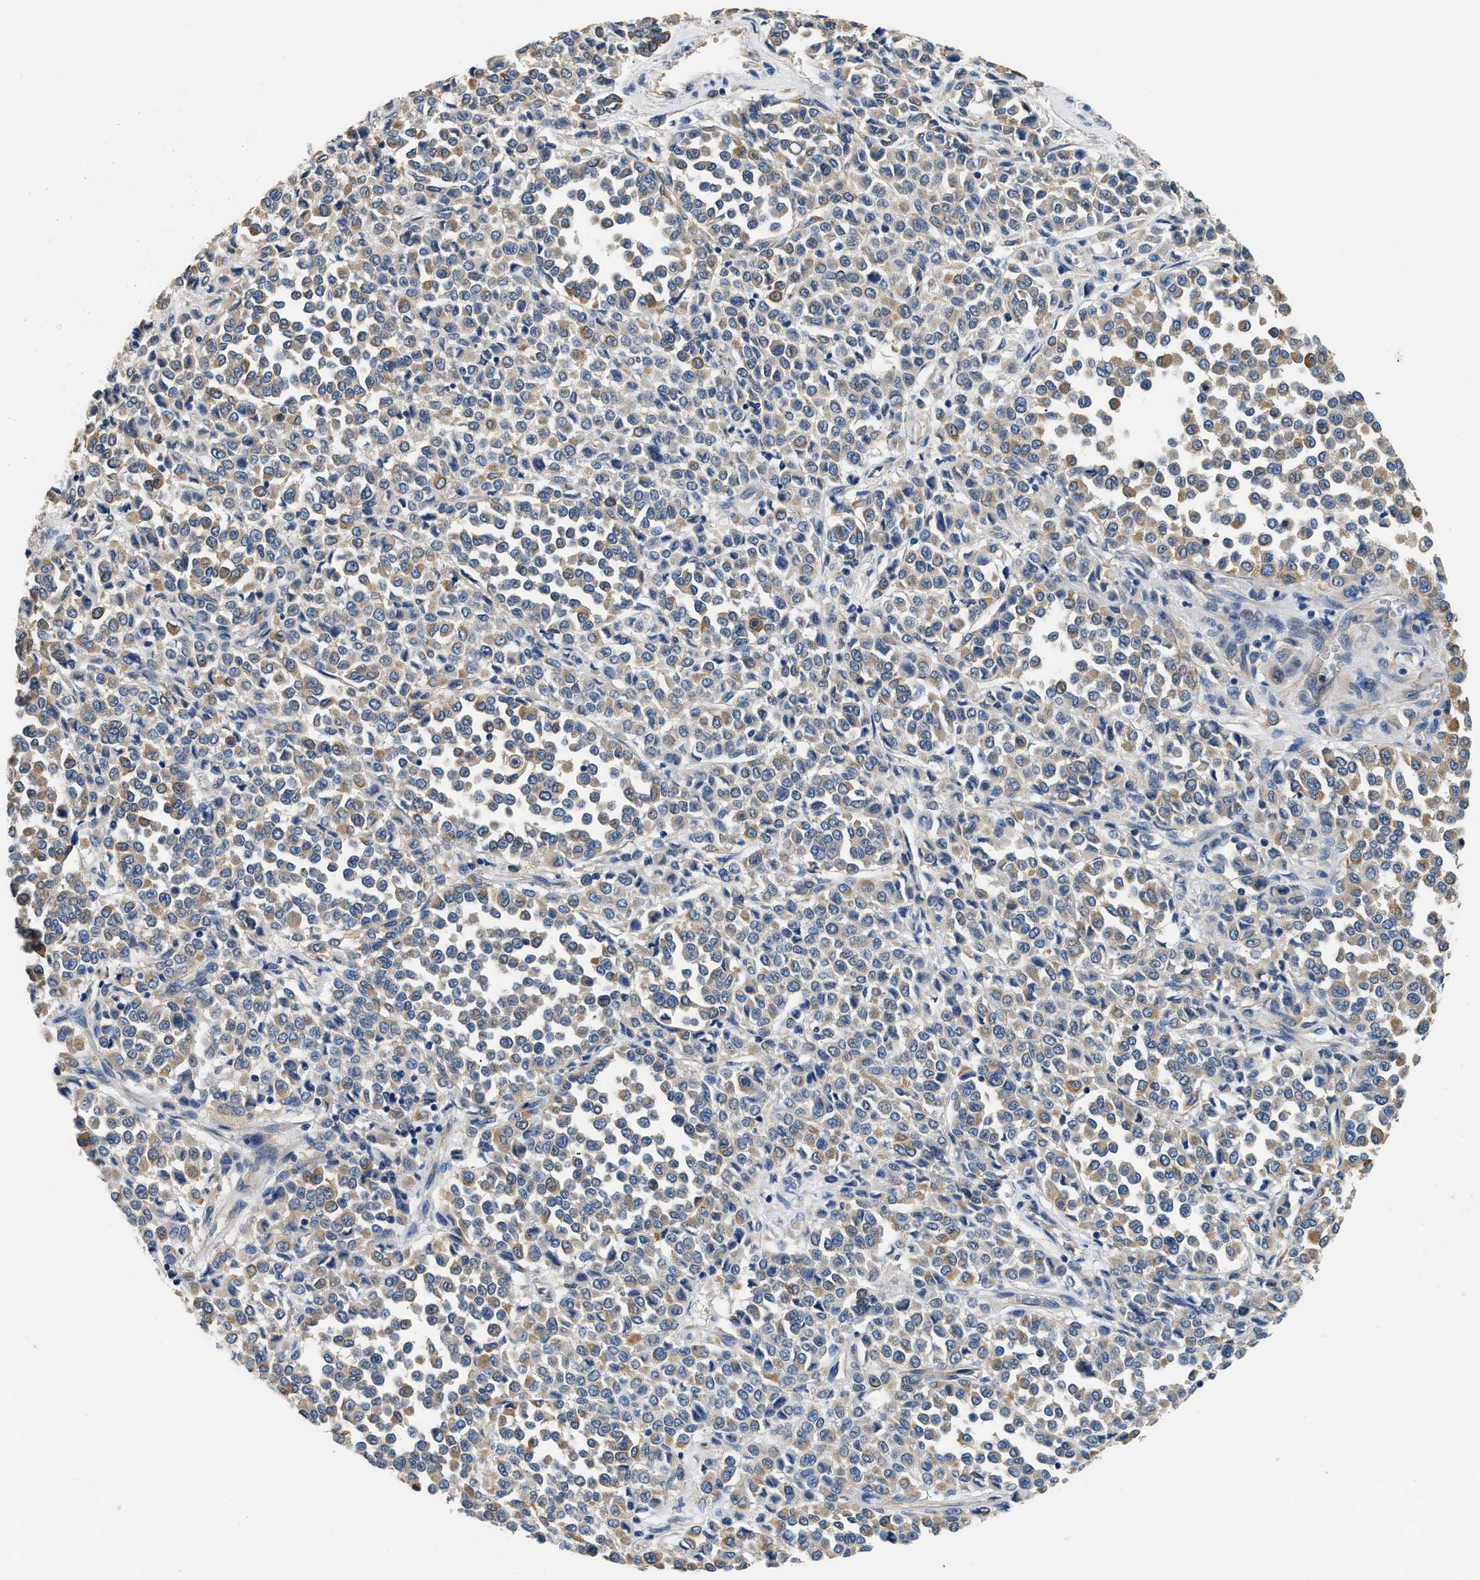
{"staining": {"intensity": "moderate", "quantity": "25%-75%", "location": "cytoplasmic/membranous"}, "tissue": "melanoma", "cell_type": "Tumor cells", "image_type": "cancer", "snomed": [{"axis": "morphology", "description": "Malignant melanoma, Metastatic site"}, {"axis": "topography", "description": "Pancreas"}], "caption": "High-power microscopy captured an IHC photomicrograph of melanoma, revealing moderate cytoplasmic/membranous expression in approximately 25%-75% of tumor cells. (Stains: DAB (3,3'-diaminobenzidine) in brown, nuclei in blue, Microscopy: brightfield microscopy at high magnification).", "gene": "CSDE1", "patient": {"sex": "female", "age": 30}}